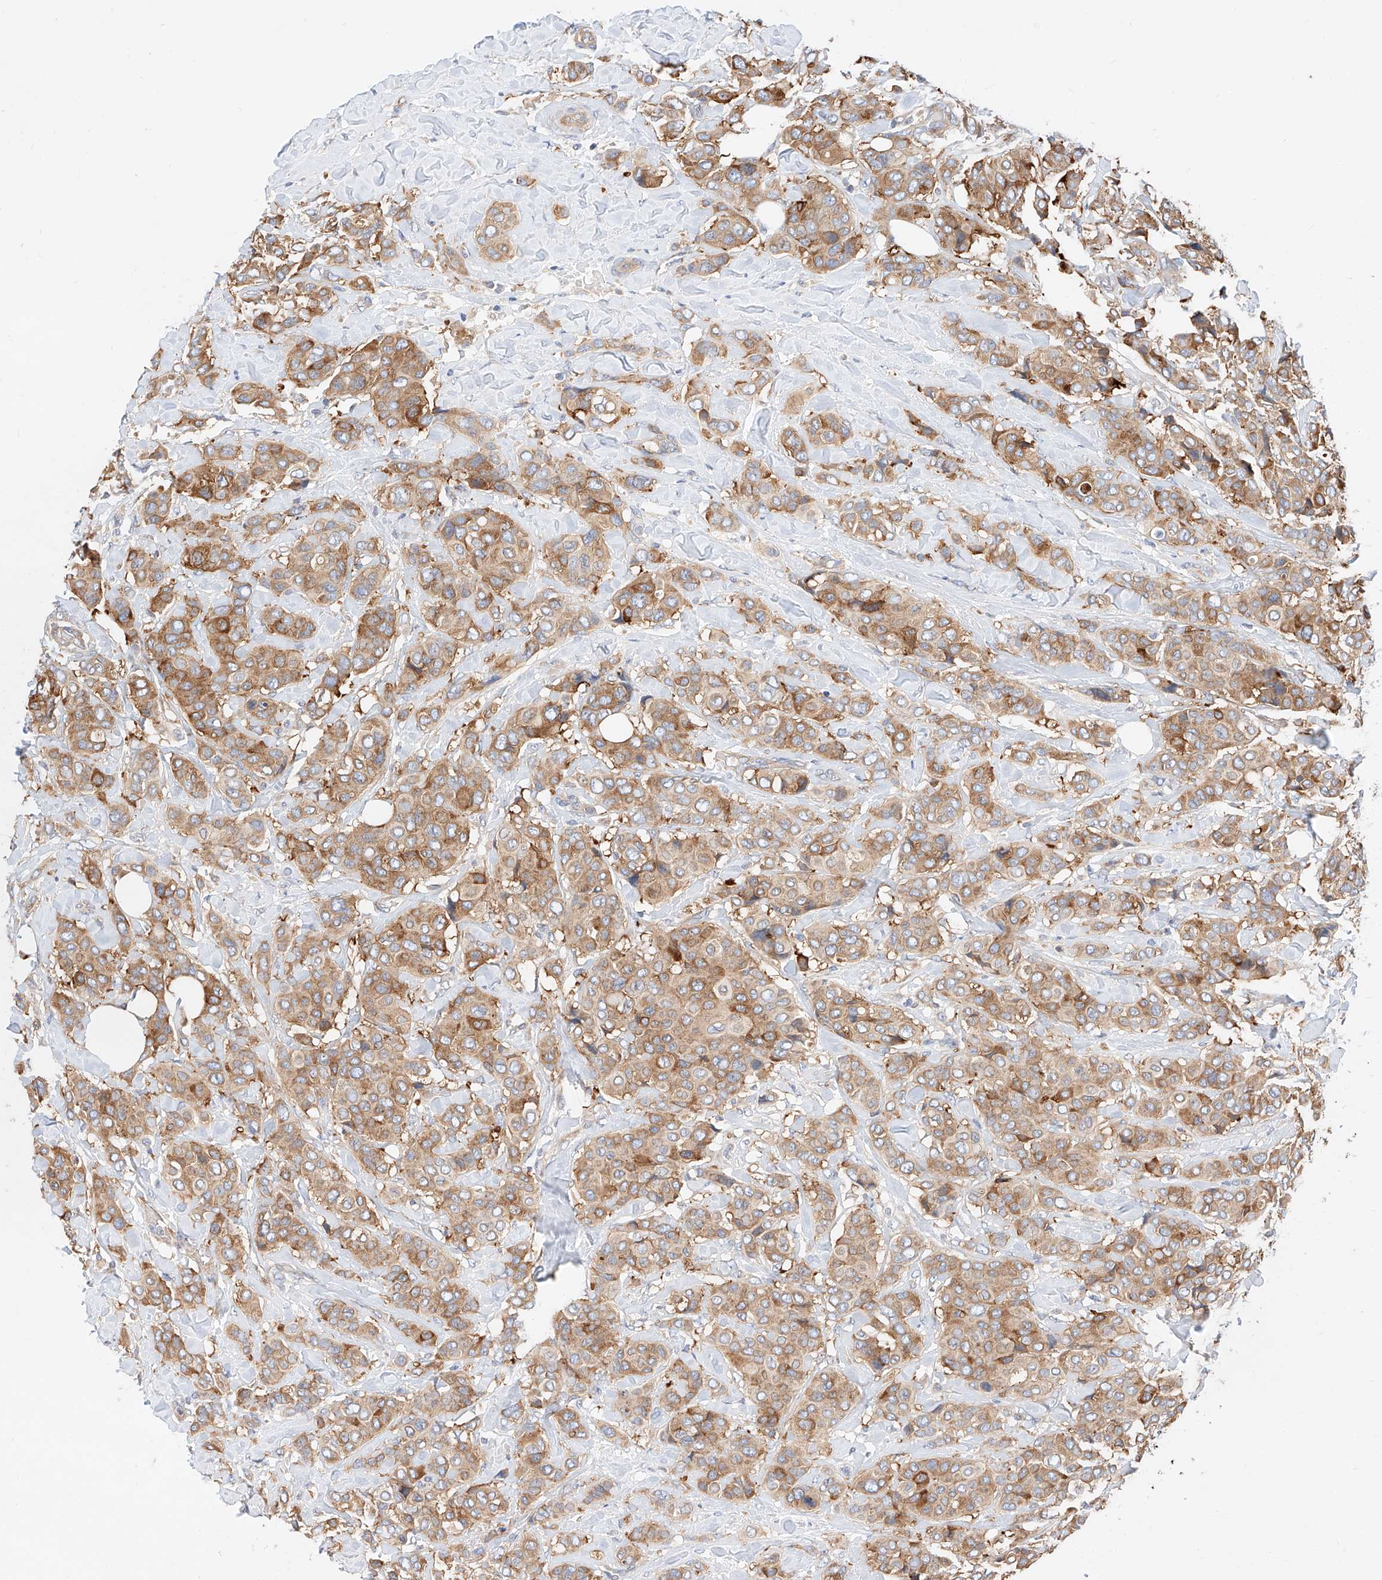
{"staining": {"intensity": "moderate", "quantity": ">75%", "location": "cytoplasmic/membranous"}, "tissue": "breast cancer", "cell_type": "Tumor cells", "image_type": "cancer", "snomed": [{"axis": "morphology", "description": "Lobular carcinoma"}, {"axis": "topography", "description": "Breast"}], "caption": "Protein expression analysis of breast lobular carcinoma shows moderate cytoplasmic/membranous expression in approximately >75% of tumor cells.", "gene": "GLMN", "patient": {"sex": "female", "age": 51}}